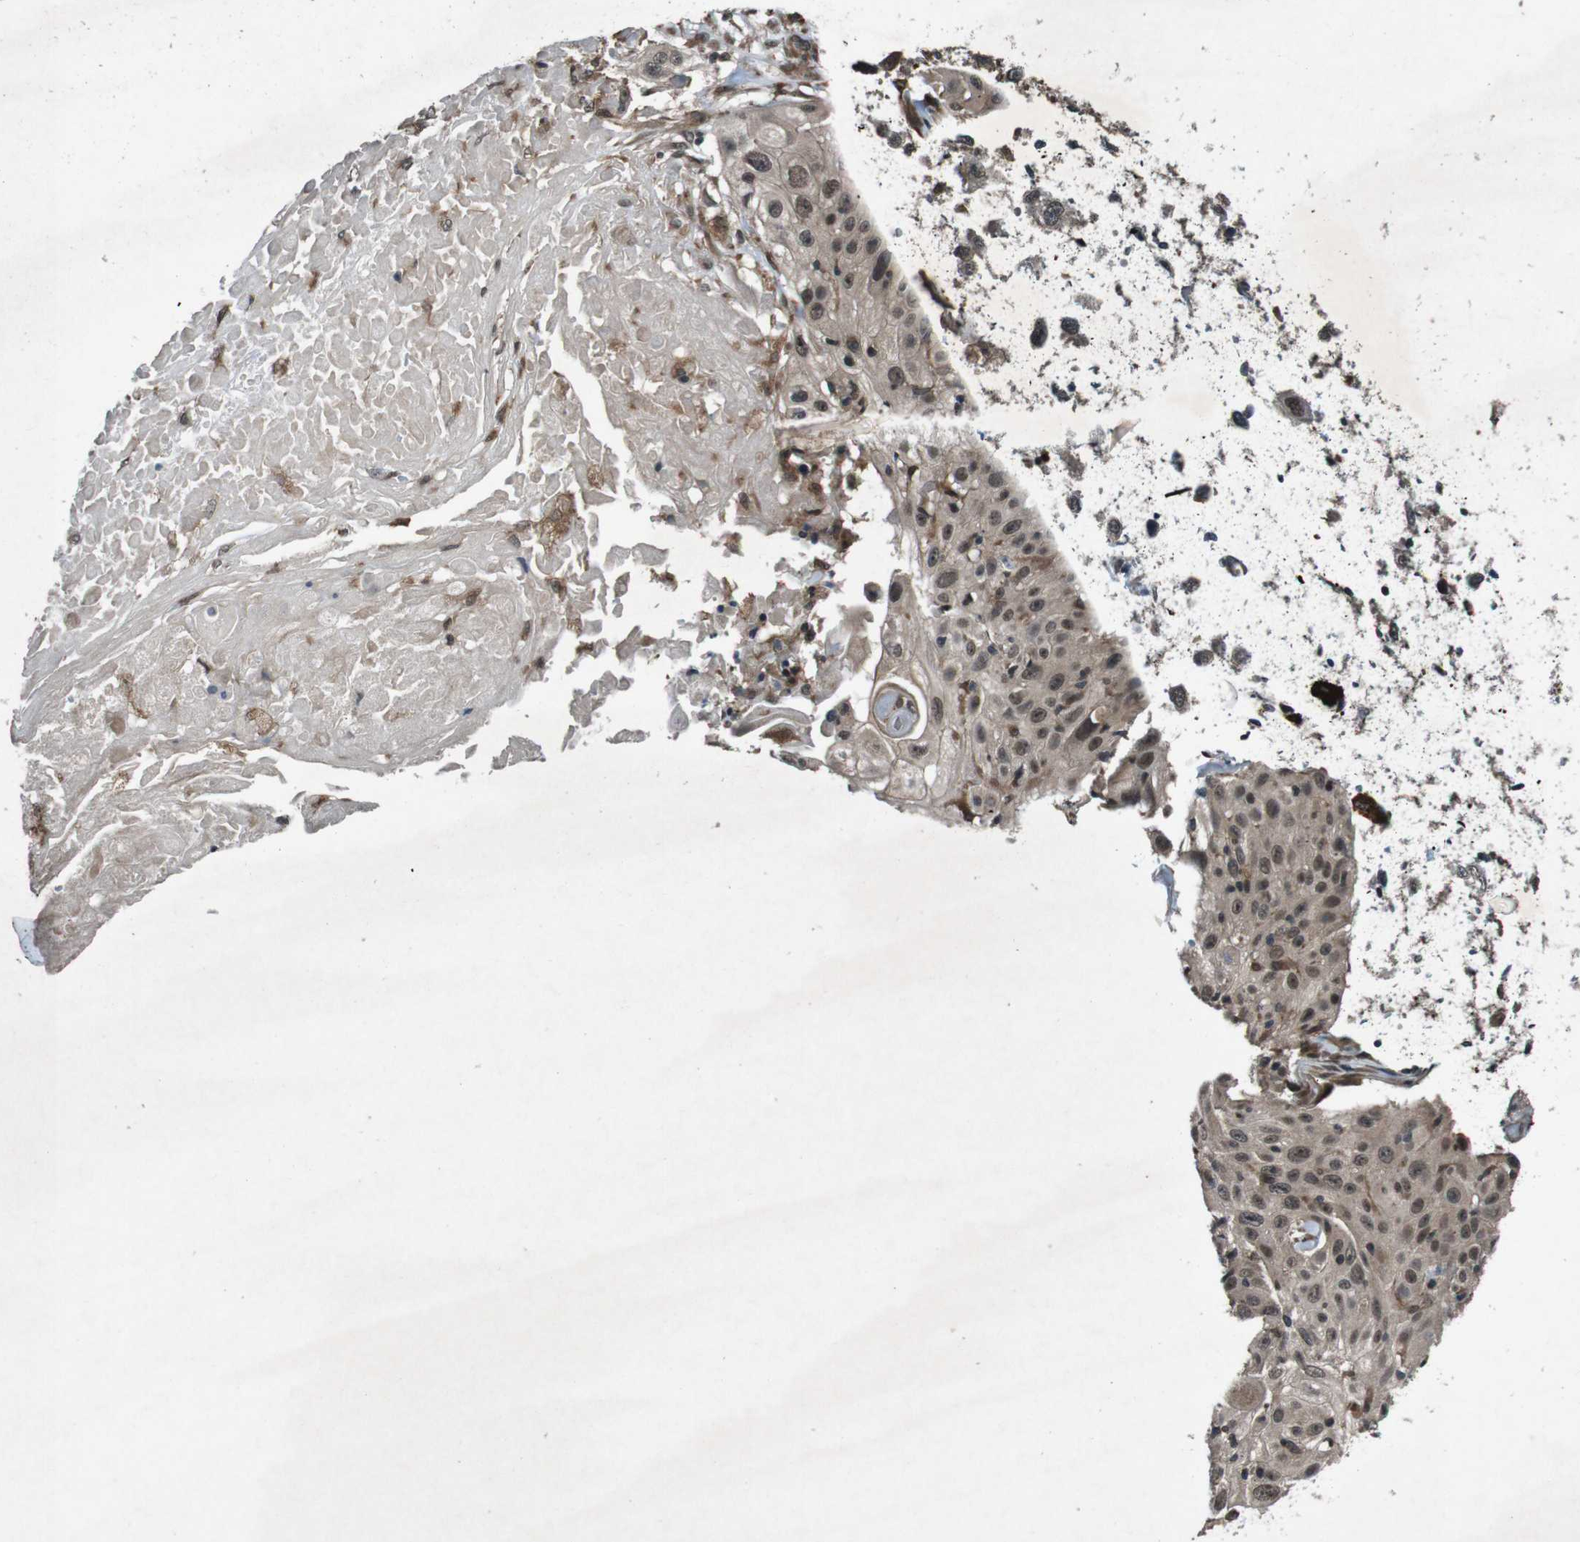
{"staining": {"intensity": "moderate", "quantity": ">75%", "location": "cytoplasmic/membranous,nuclear"}, "tissue": "skin cancer", "cell_type": "Tumor cells", "image_type": "cancer", "snomed": [{"axis": "morphology", "description": "Squamous cell carcinoma, NOS"}, {"axis": "topography", "description": "Skin"}], "caption": "Protein expression analysis of human skin squamous cell carcinoma reveals moderate cytoplasmic/membranous and nuclear expression in approximately >75% of tumor cells.", "gene": "SOCS1", "patient": {"sex": "male", "age": 86}}